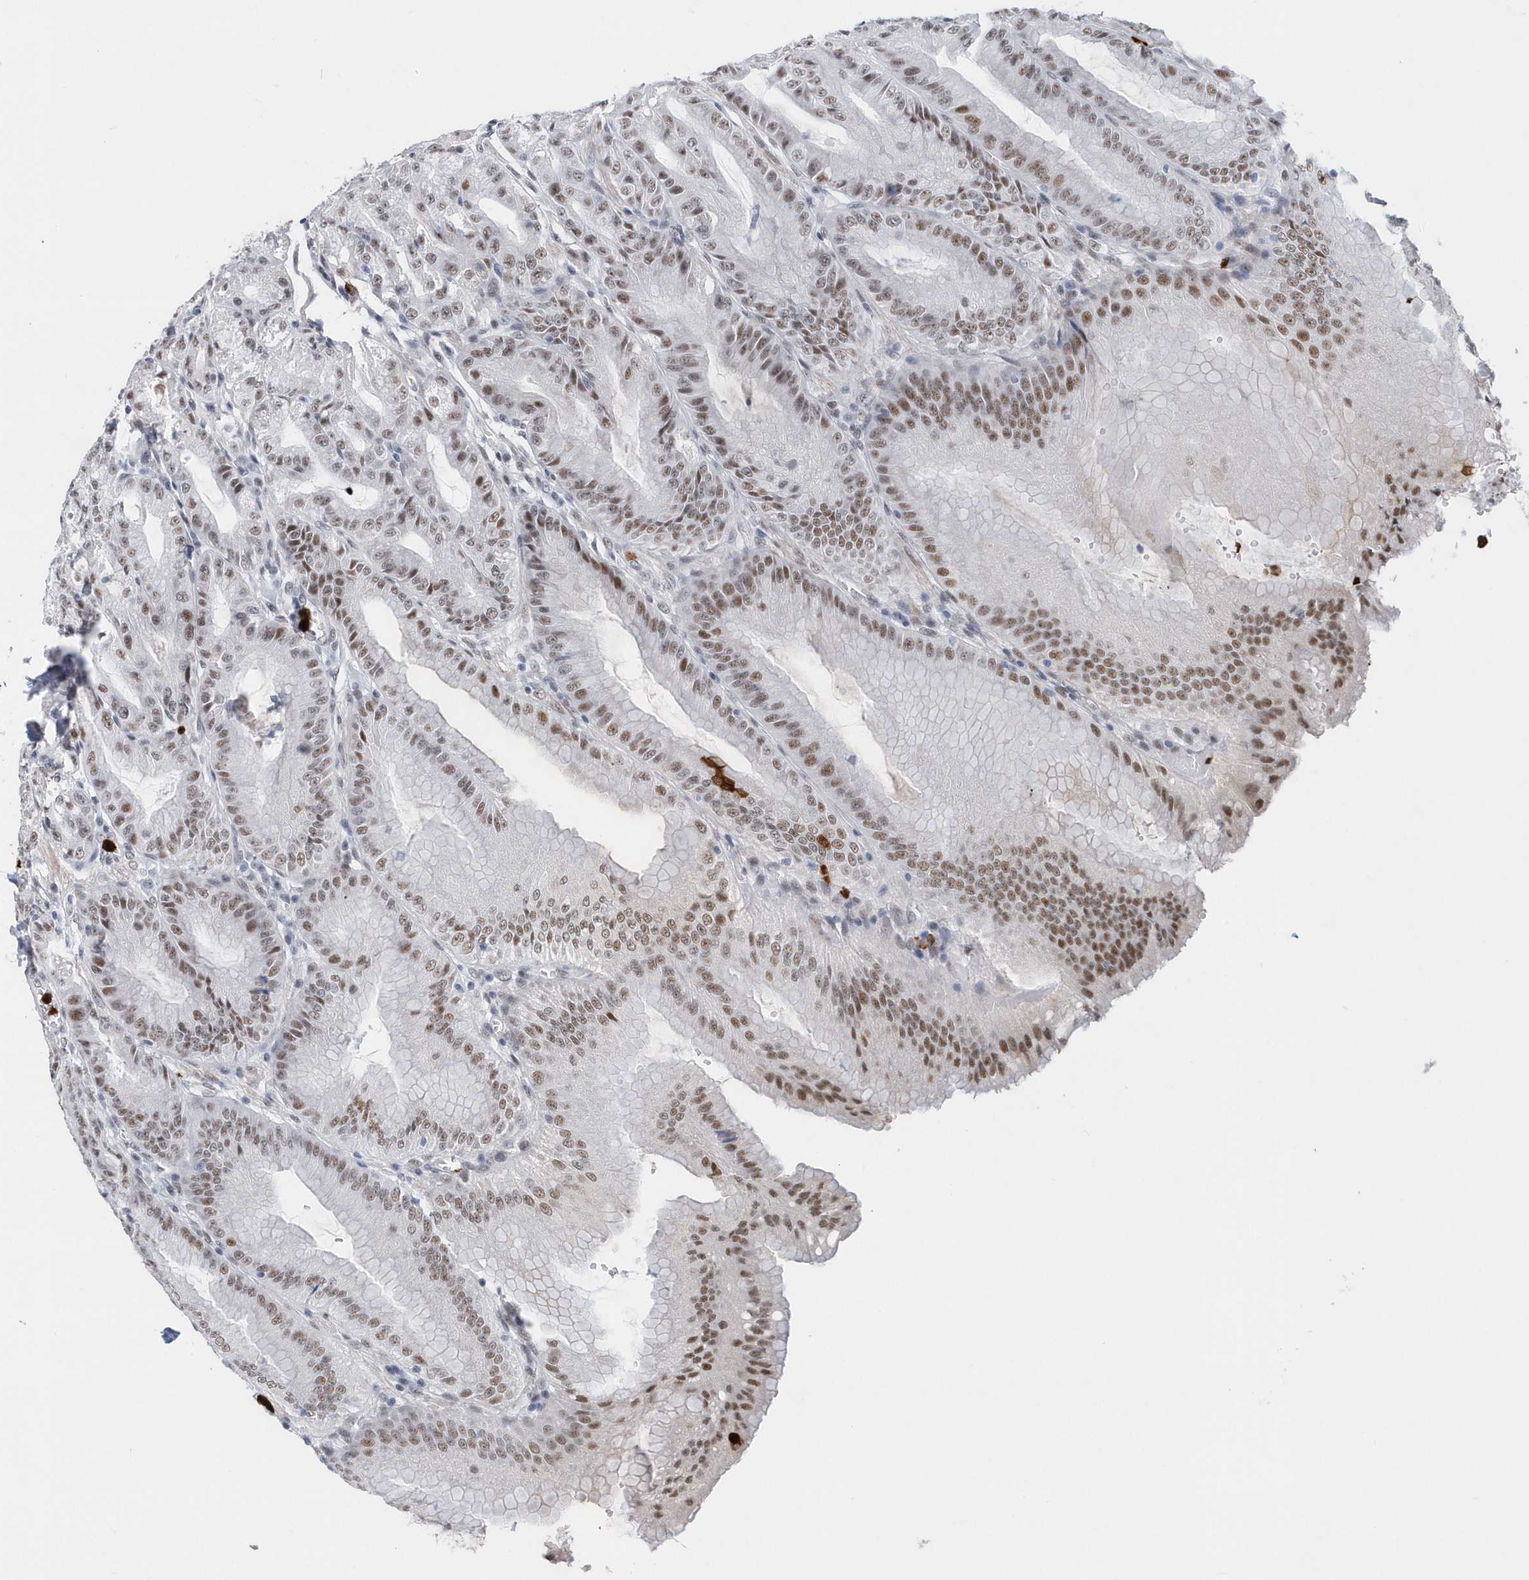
{"staining": {"intensity": "moderate", "quantity": "25%-75%", "location": "nuclear"}, "tissue": "stomach", "cell_type": "Glandular cells", "image_type": "normal", "snomed": [{"axis": "morphology", "description": "Normal tissue, NOS"}, {"axis": "topography", "description": "Stomach, upper"}, {"axis": "topography", "description": "Stomach, lower"}], "caption": "Human stomach stained with a protein marker shows moderate staining in glandular cells.", "gene": "RPP30", "patient": {"sex": "male", "age": 71}}